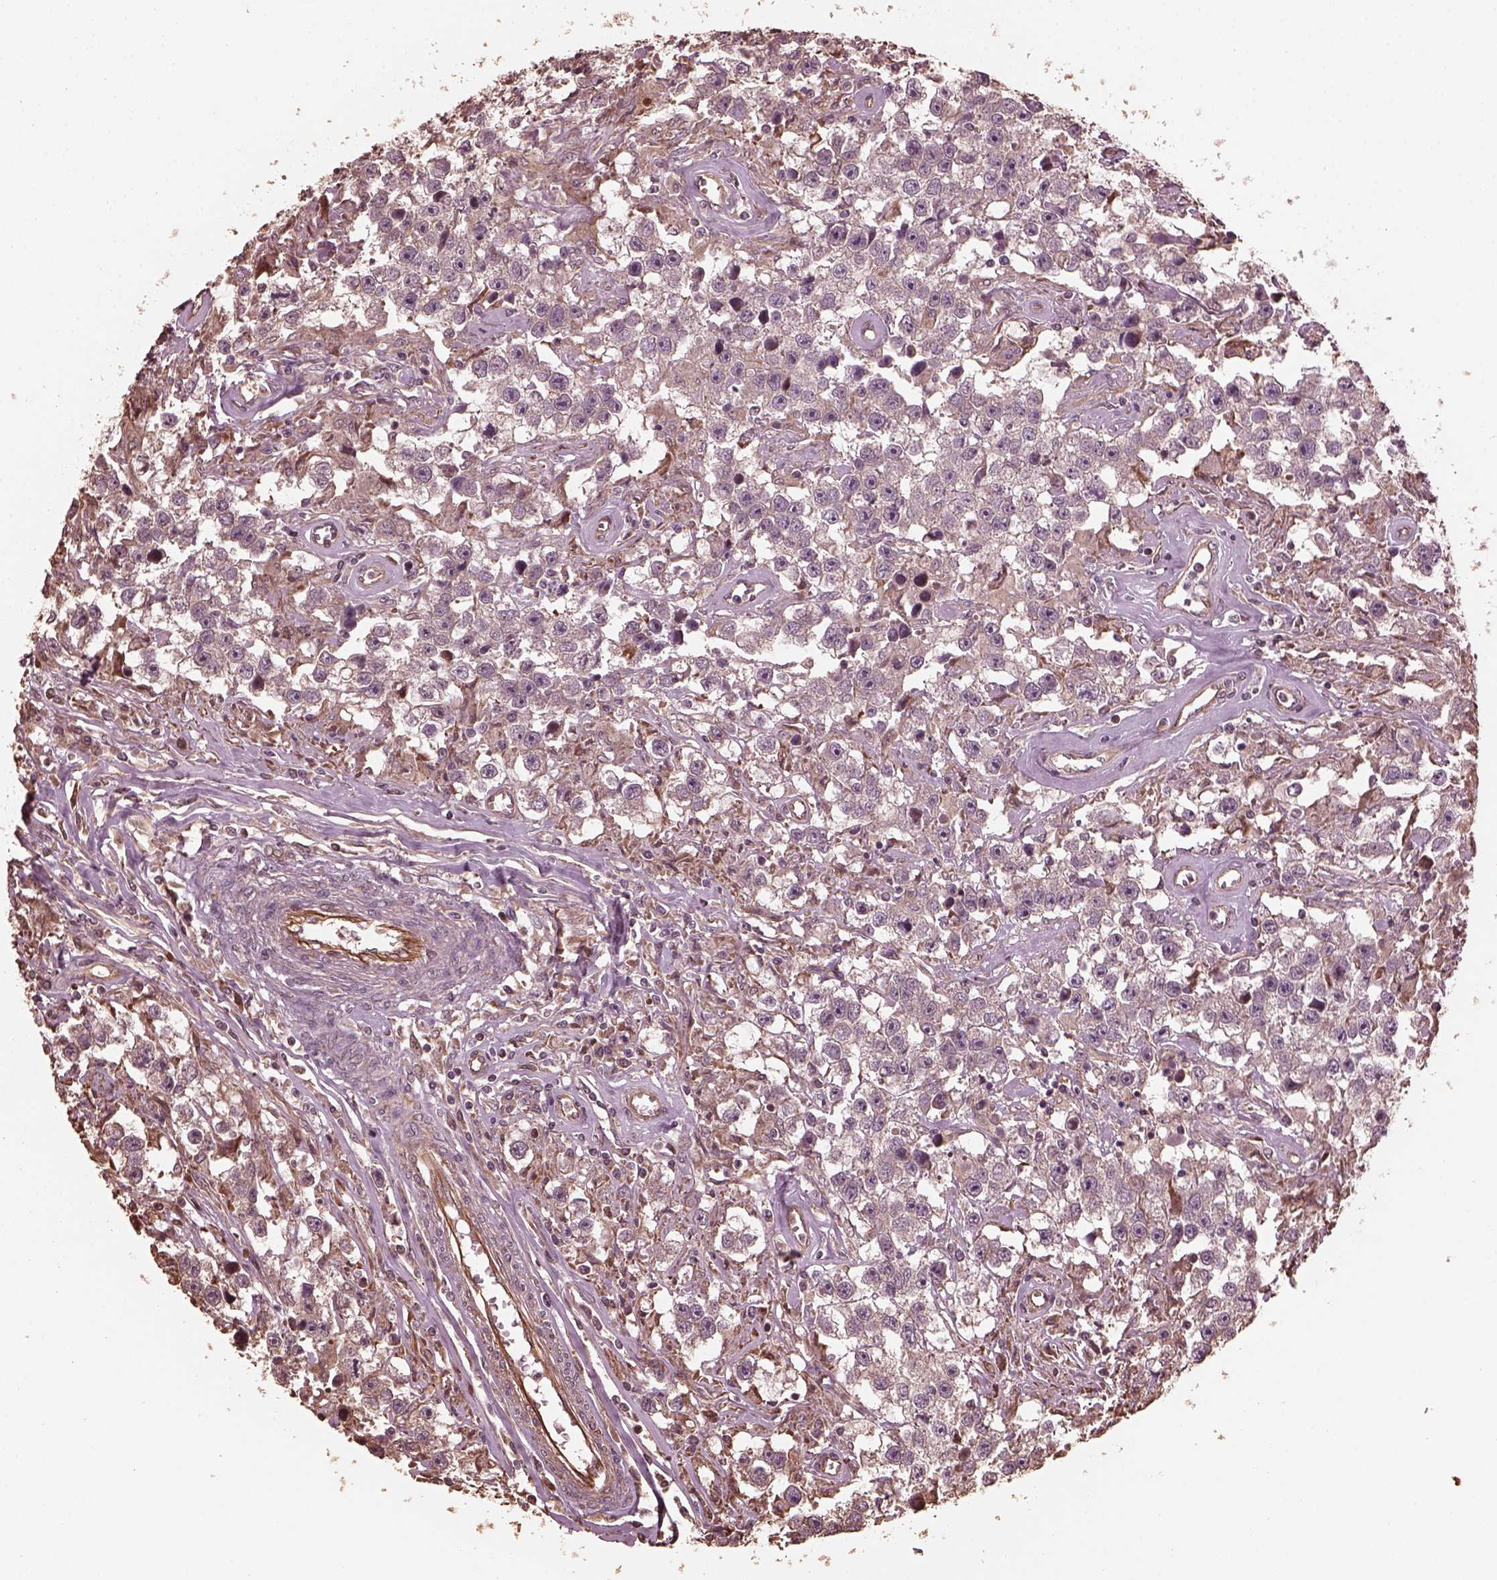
{"staining": {"intensity": "weak", "quantity": "25%-75%", "location": "cytoplasmic/membranous"}, "tissue": "testis cancer", "cell_type": "Tumor cells", "image_type": "cancer", "snomed": [{"axis": "morphology", "description": "Seminoma, NOS"}, {"axis": "topography", "description": "Testis"}], "caption": "Human testis cancer stained for a protein (brown) exhibits weak cytoplasmic/membranous positive staining in about 25%-75% of tumor cells.", "gene": "GTPBP1", "patient": {"sex": "male", "age": 43}}